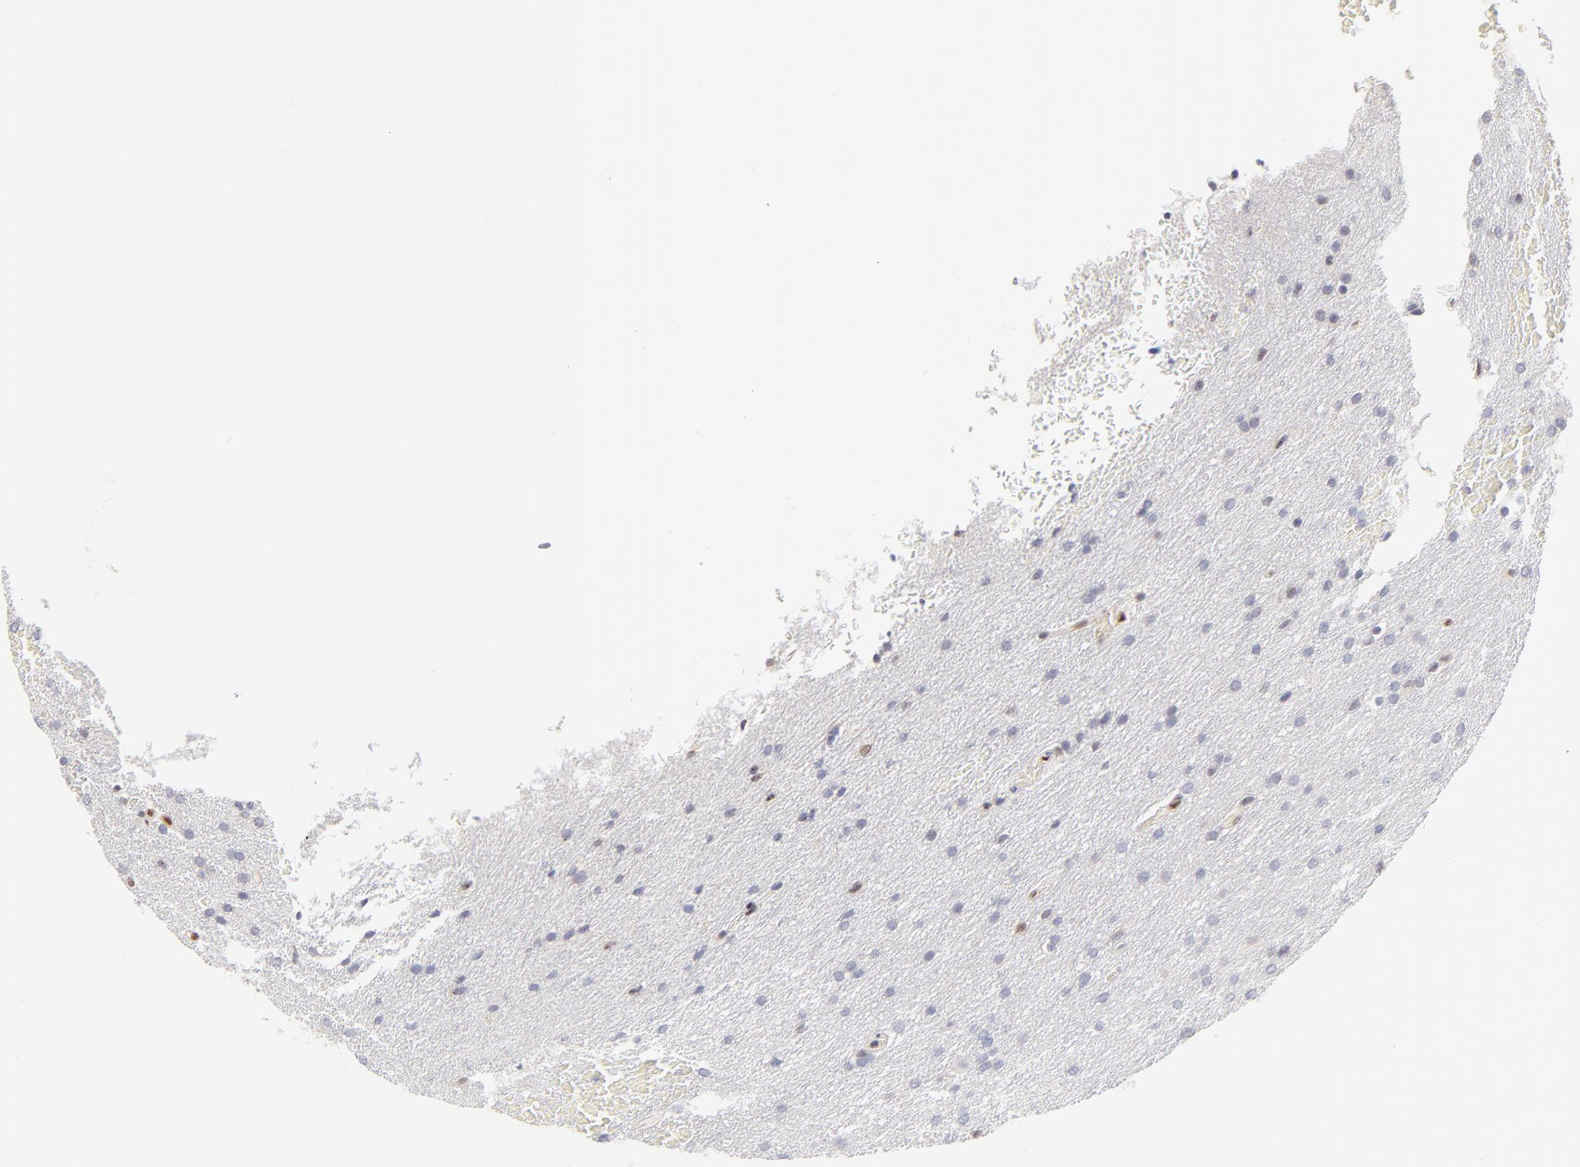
{"staining": {"intensity": "weak", "quantity": "<25%", "location": "nuclear"}, "tissue": "glioma", "cell_type": "Tumor cells", "image_type": "cancer", "snomed": [{"axis": "morphology", "description": "Glioma, malignant, Low grade"}, {"axis": "topography", "description": "Brain"}], "caption": "Immunohistochemistry (IHC) photomicrograph of human malignant glioma (low-grade) stained for a protein (brown), which exhibits no expression in tumor cells.", "gene": "STAT3", "patient": {"sex": "female", "age": 32}}